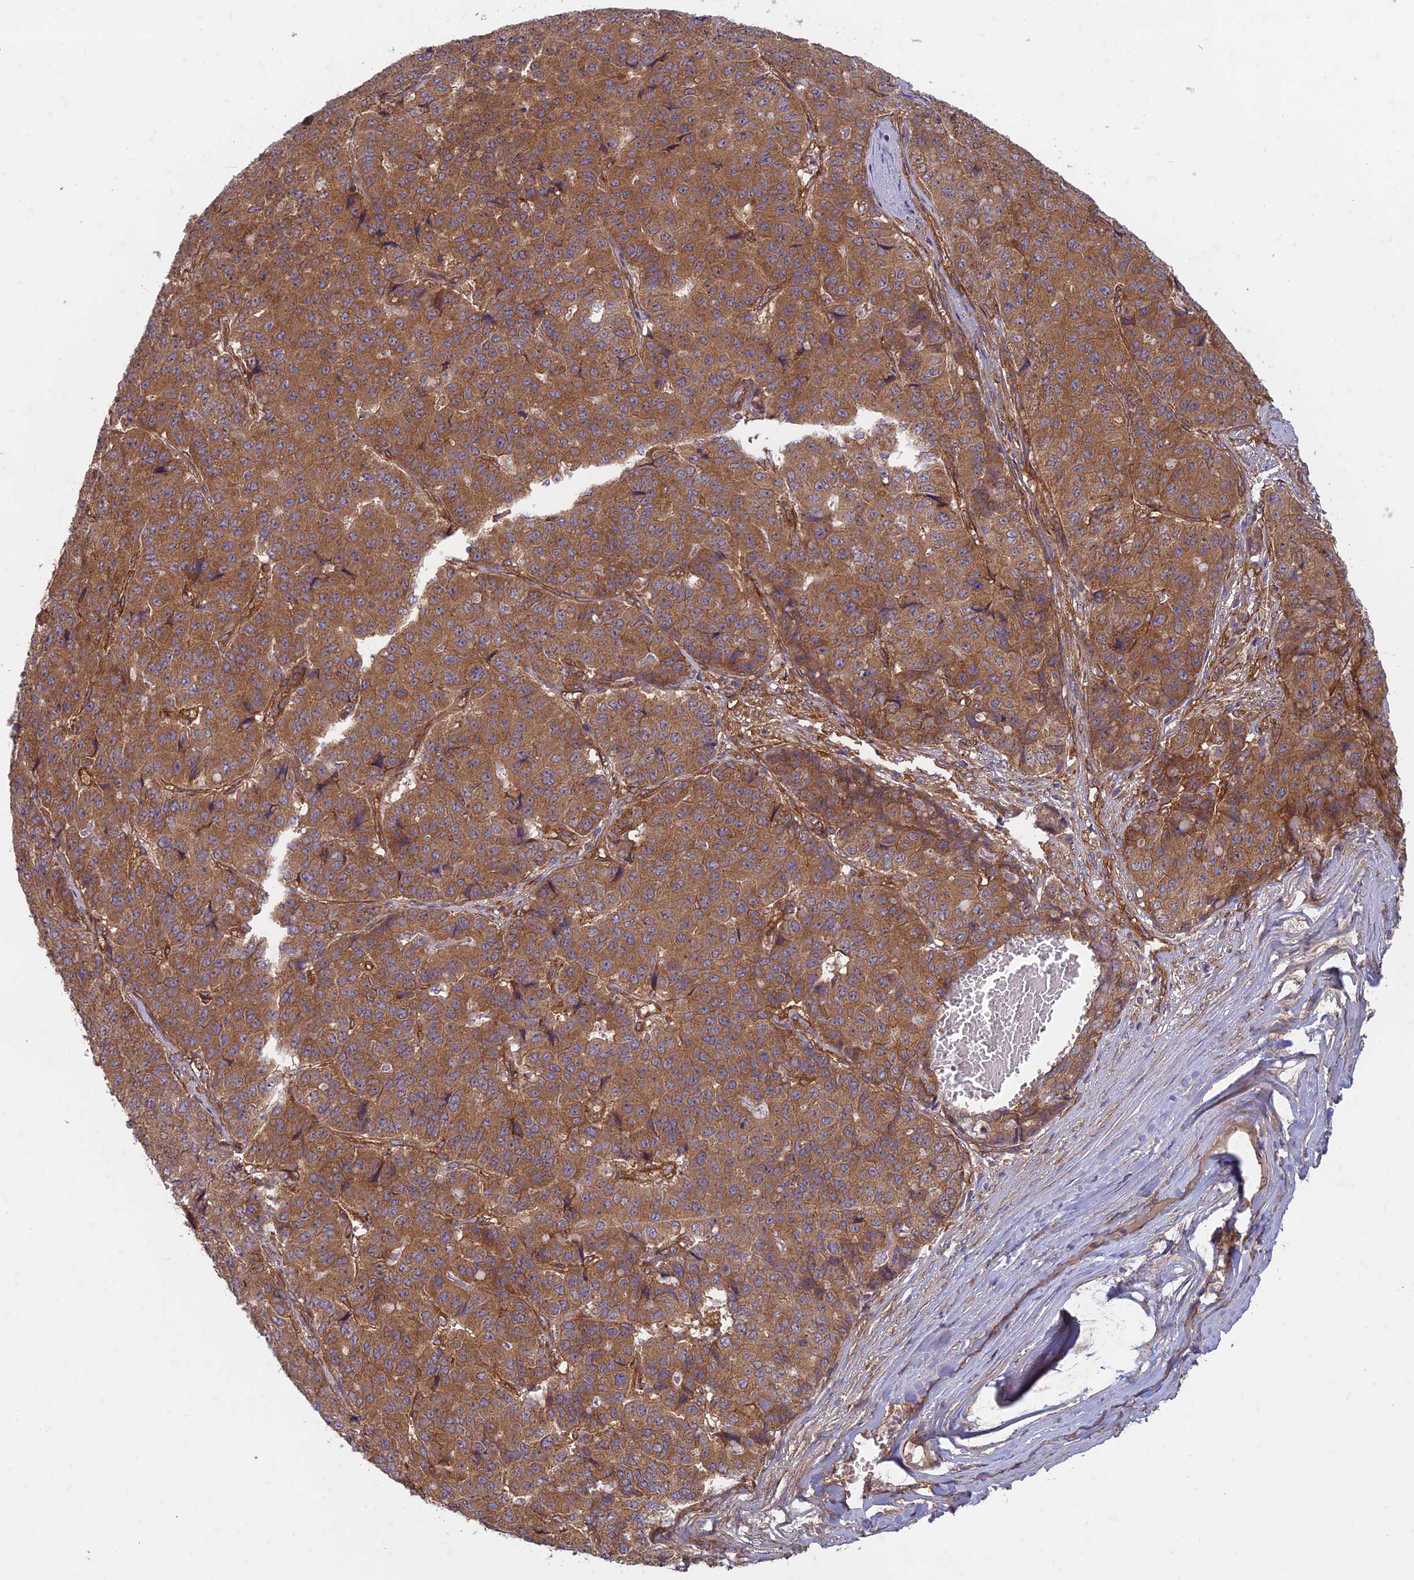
{"staining": {"intensity": "moderate", "quantity": ">75%", "location": "cytoplasmic/membranous"}, "tissue": "pancreatic cancer", "cell_type": "Tumor cells", "image_type": "cancer", "snomed": [{"axis": "morphology", "description": "Adenocarcinoma, NOS"}, {"axis": "topography", "description": "Pancreas"}], "caption": "The photomicrograph demonstrates staining of pancreatic adenocarcinoma, revealing moderate cytoplasmic/membranous protein staining (brown color) within tumor cells. (brown staining indicates protein expression, while blue staining denotes nuclei).", "gene": "TCF25", "patient": {"sex": "male", "age": 50}}